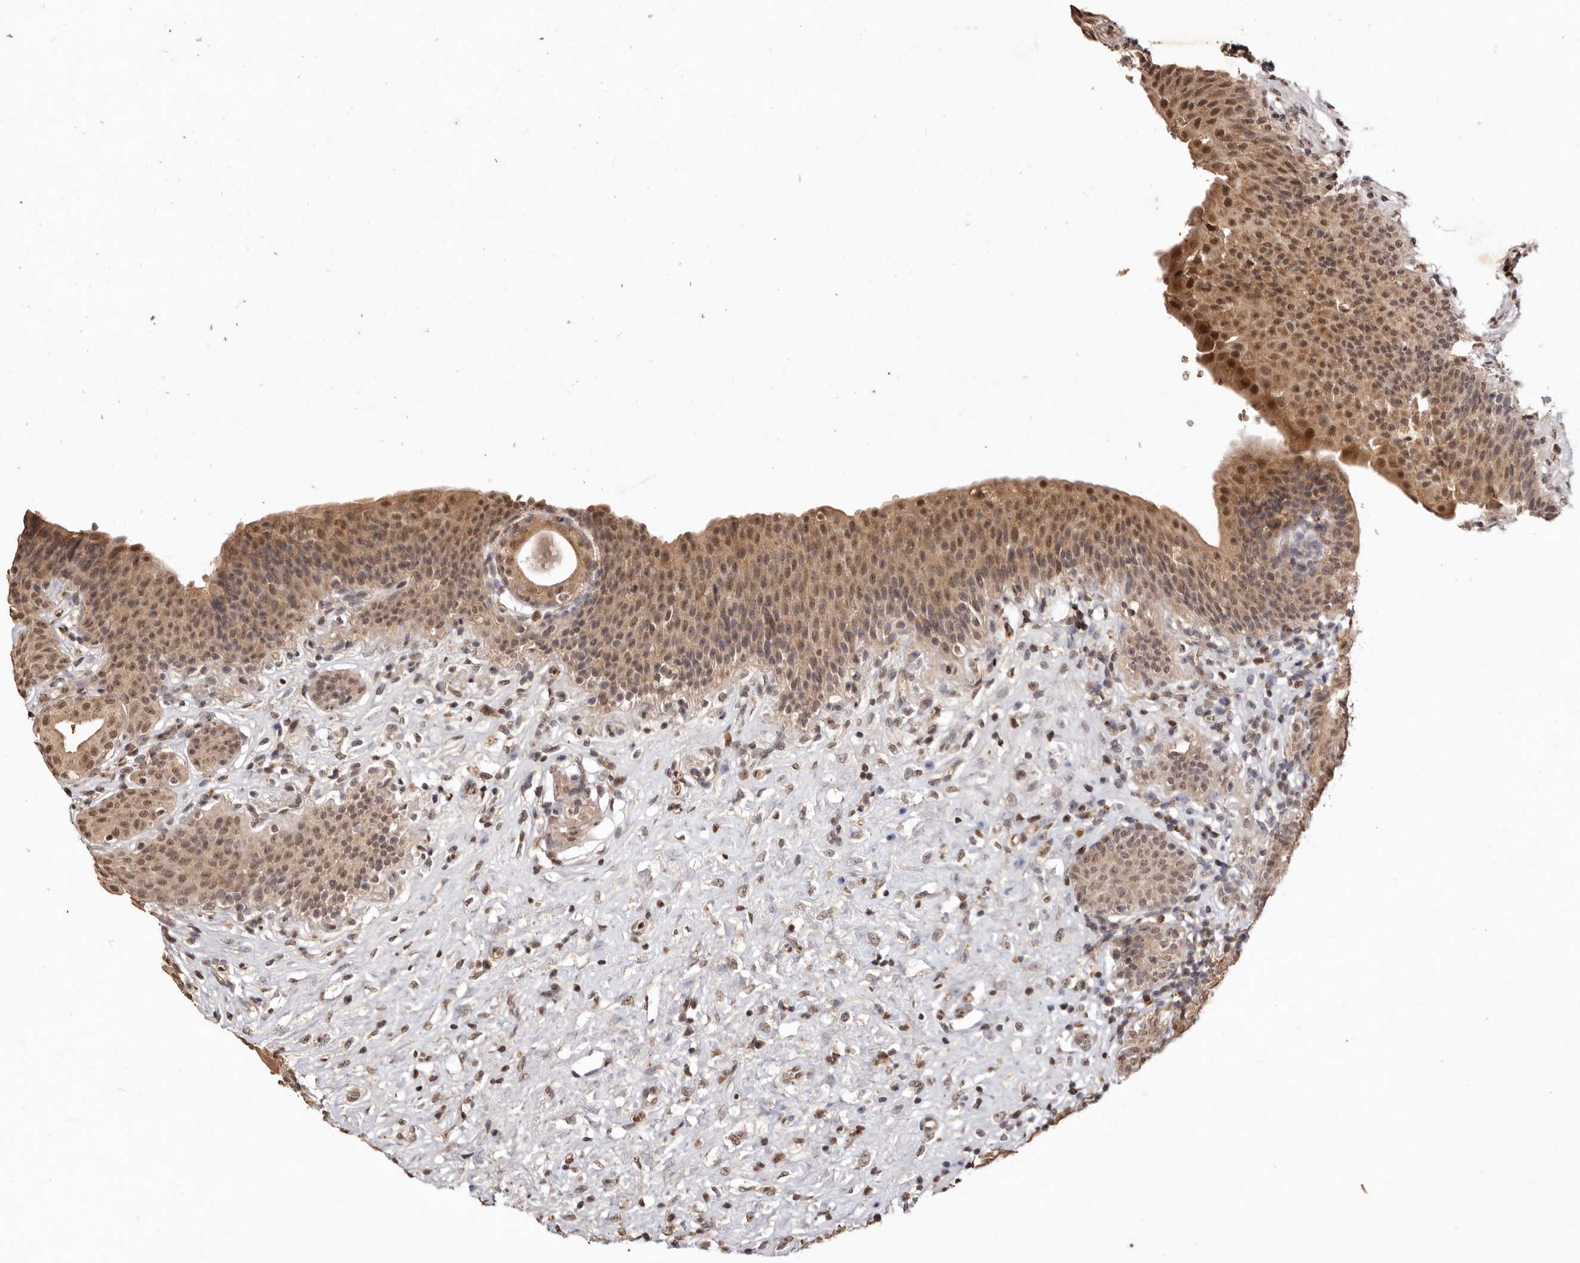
{"staining": {"intensity": "moderate", "quantity": ">75%", "location": "cytoplasmic/membranous,nuclear"}, "tissue": "urinary bladder", "cell_type": "Urothelial cells", "image_type": "normal", "snomed": [{"axis": "morphology", "description": "Normal tissue, NOS"}, {"axis": "topography", "description": "Urinary bladder"}], "caption": "The micrograph exhibits a brown stain indicating the presence of a protein in the cytoplasmic/membranous,nuclear of urothelial cells in urinary bladder. (Brightfield microscopy of DAB IHC at high magnification).", "gene": "NOTCH1", "patient": {"sex": "male", "age": 83}}